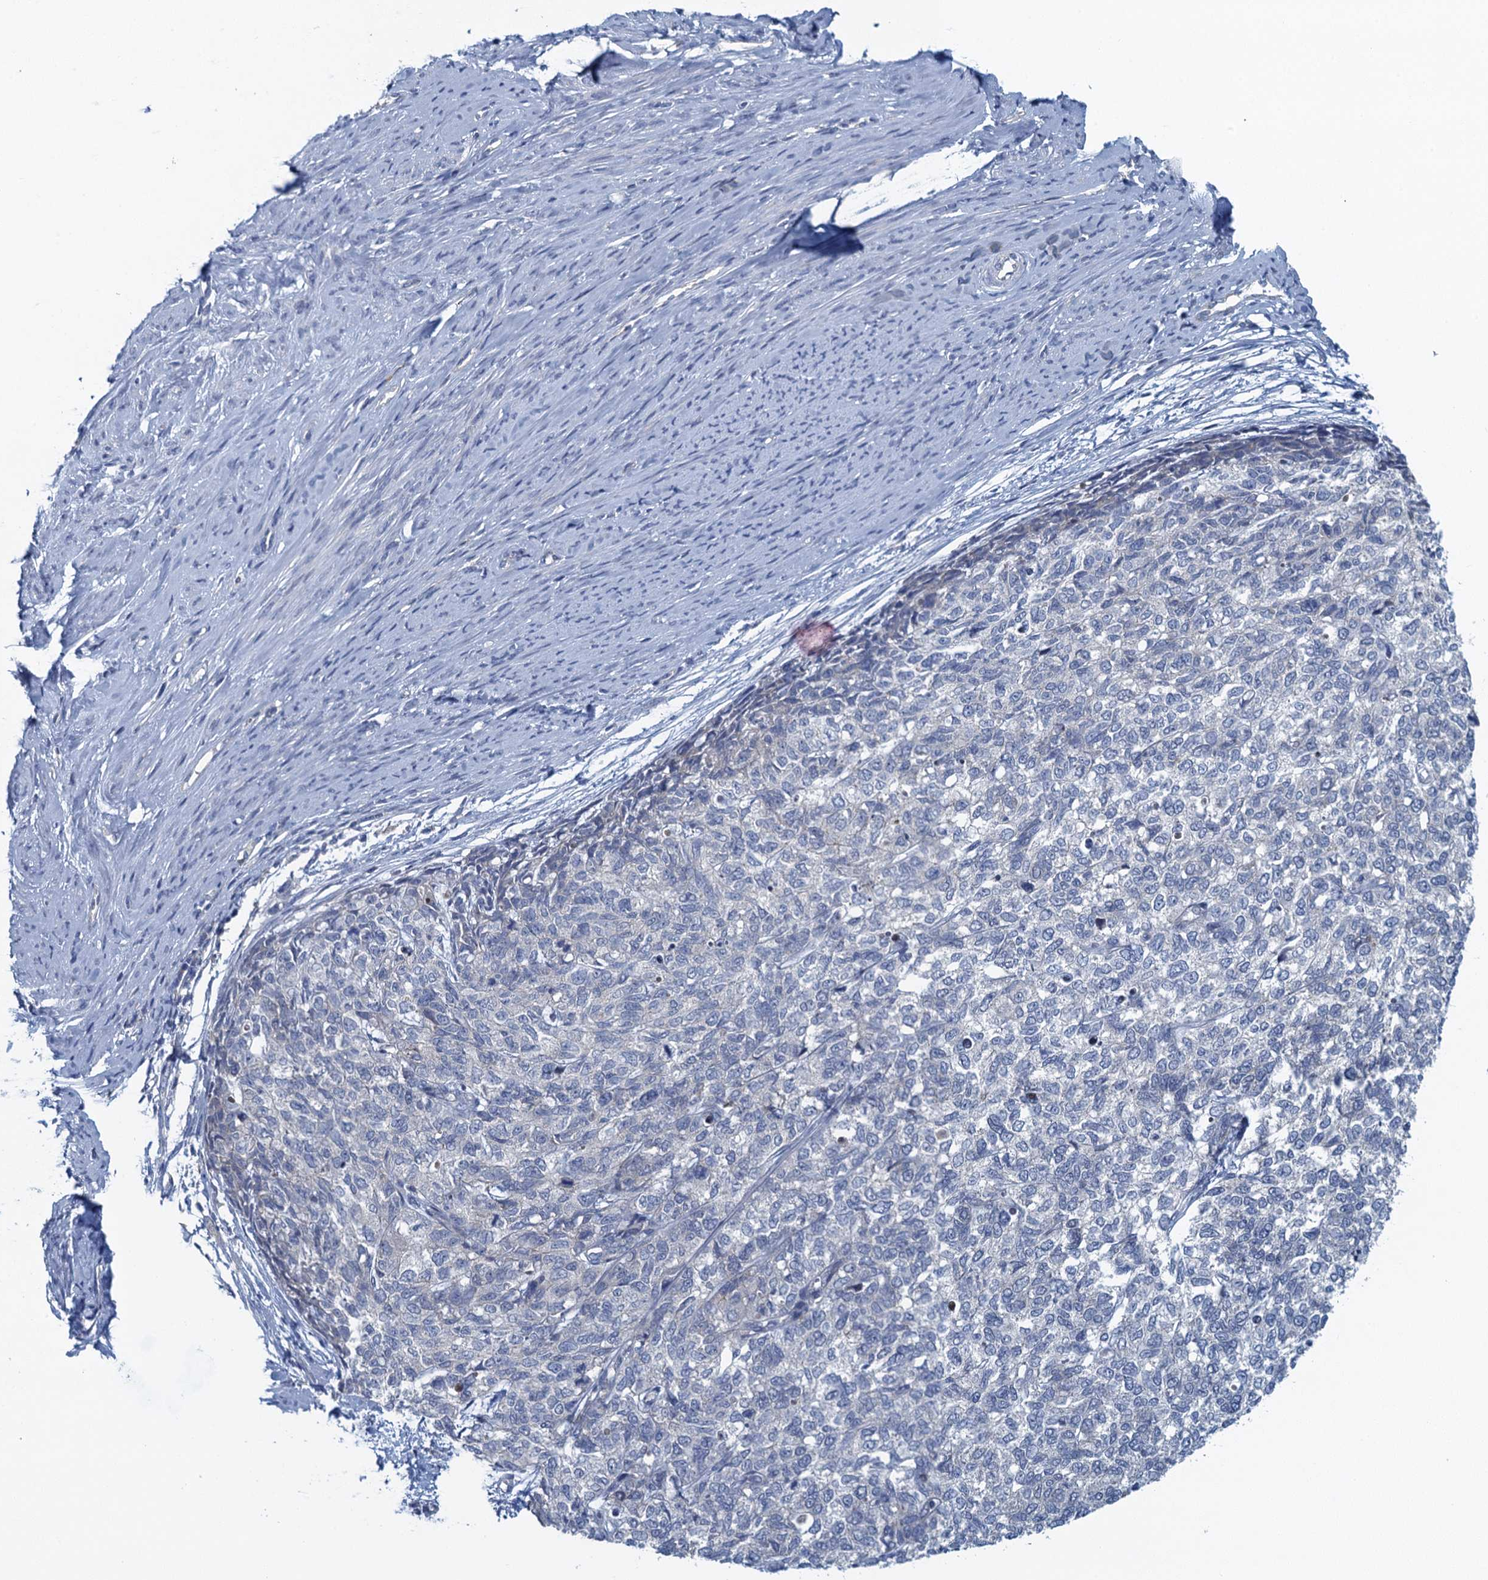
{"staining": {"intensity": "negative", "quantity": "none", "location": "none"}, "tissue": "cervical cancer", "cell_type": "Tumor cells", "image_type": "cancer", "snomed": [{"axis": "morphology", "description": "Squamous cell carcinoma, NOS"}, {"axis": "topography", "description": "Cervix"}], "caption": "There is no significant positivity in tumor cells of cervical squamous cell carcinoma.", "gene": "NCKAP1L", "patient": {"sex": "female", "age": 63}}